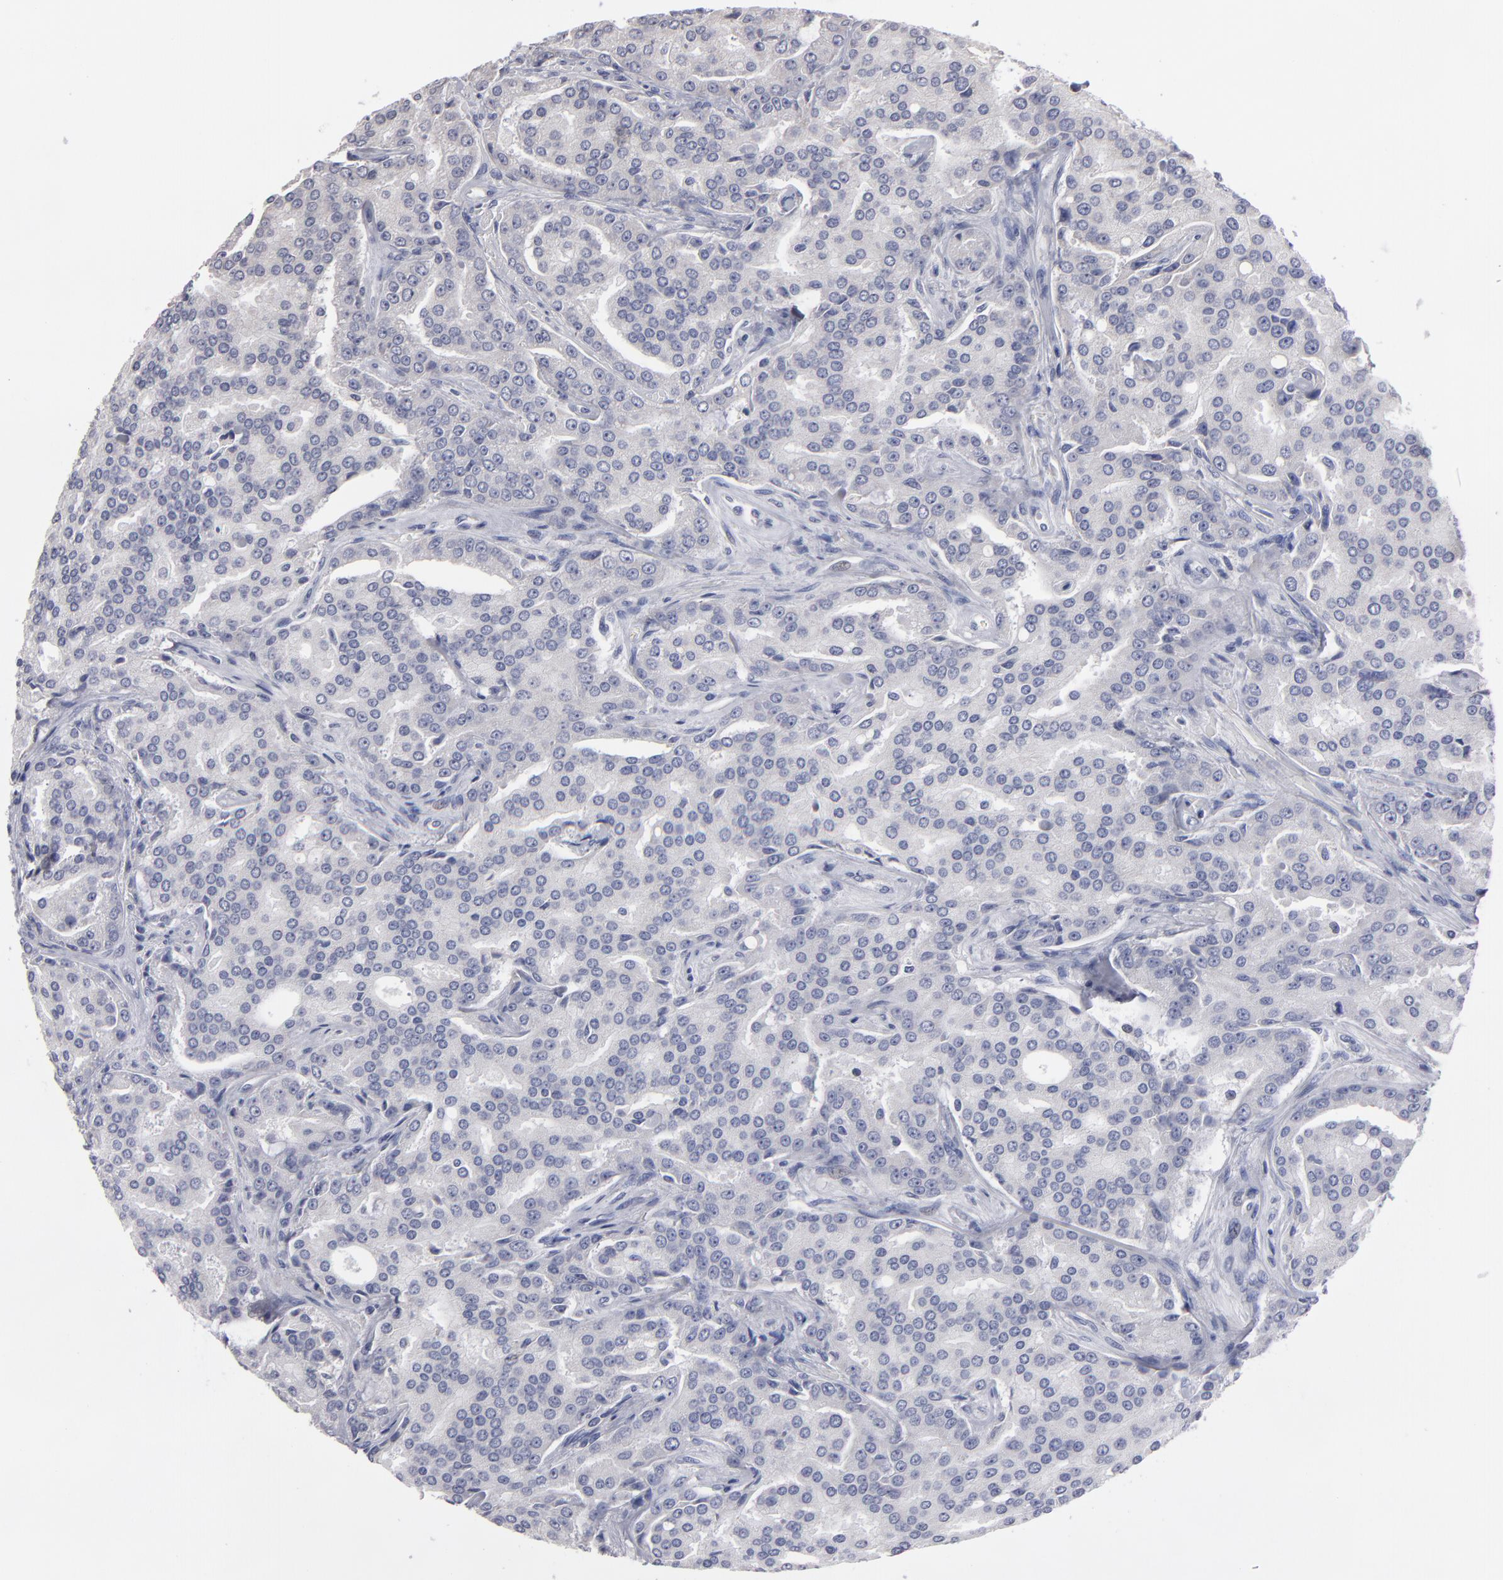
{"staining": {"intensity": "negative", "quantity": "none", "location": "none"}, "tissue": "prostate cancer", "cell_type": "Tumor cells", "image_type": "cancer", "snomed": [{"axis": "morphology", "description": "Adenocarcinoma, High grade"}, {"axis": "topography", "description": "Prostate"}], "caption": "This is a micrograph of IHC staining of prostate cancer (adenocarcinoma (high-grade)), which shows no expression in tumor cells.", "gene": "CCDC80", "patient": {"sex": "male", "age": 72}}